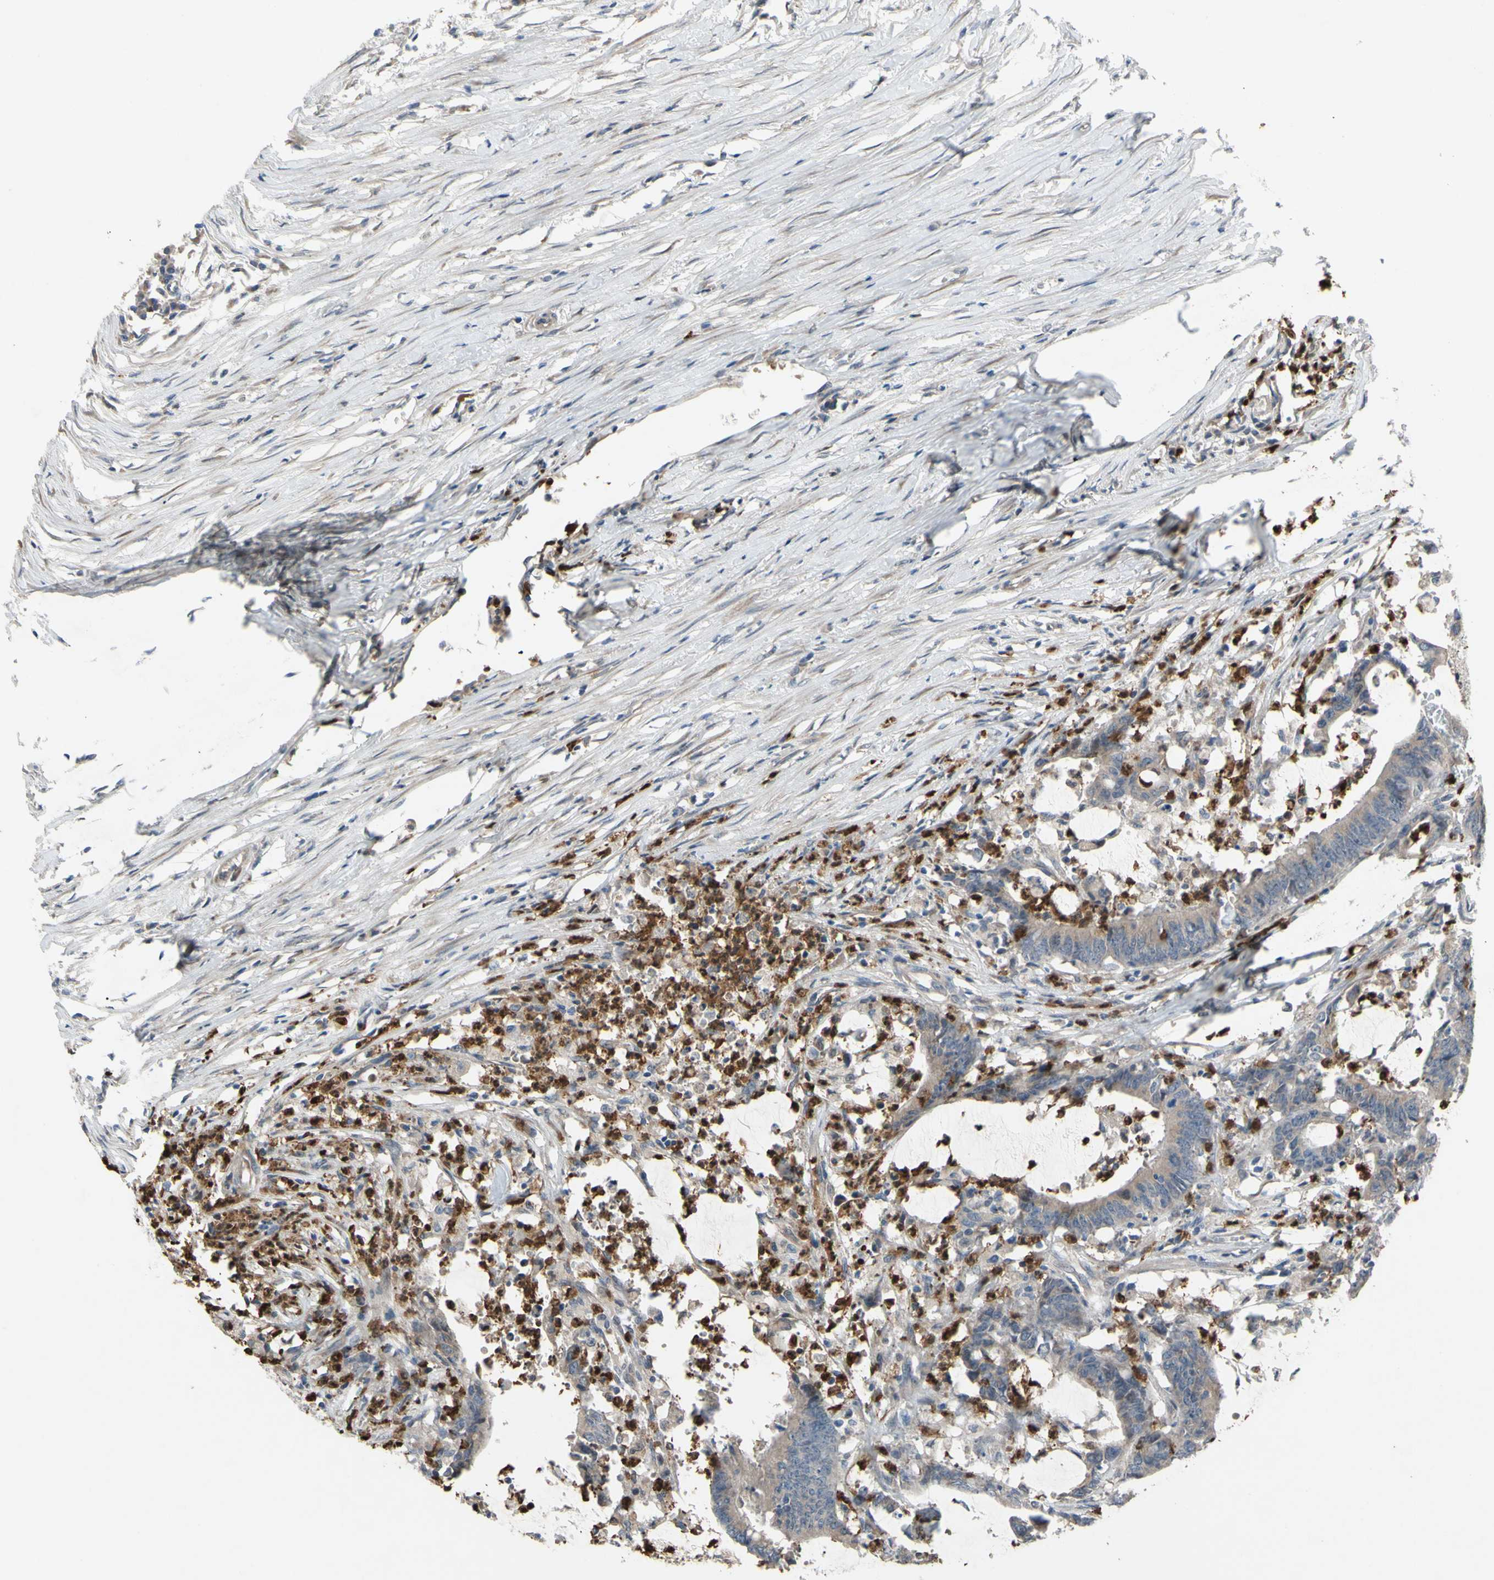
{"staining": {"intensity": "moderate", "quantity": ">75%", "location": "cytoplasmic/membranous"}, "tissue": "colorectal cancer", "cell_type": "Tumor cells", "image_type": "cancer", "snomed": [{"axis": "morphology", "description": "Adenocarcinoma, NOS"}, {"axis": "topography", "description": "Rectum"}], "caption": "An image showing moderate cytoplasmic/membranous positivity in approximately >75% of tumor cells in adenocarcinoma (colorectal), as visualized by brown immunohistochemical staining.", "gene": "GRAMD2B", "patient": {"sex": "female", "age": 66}}